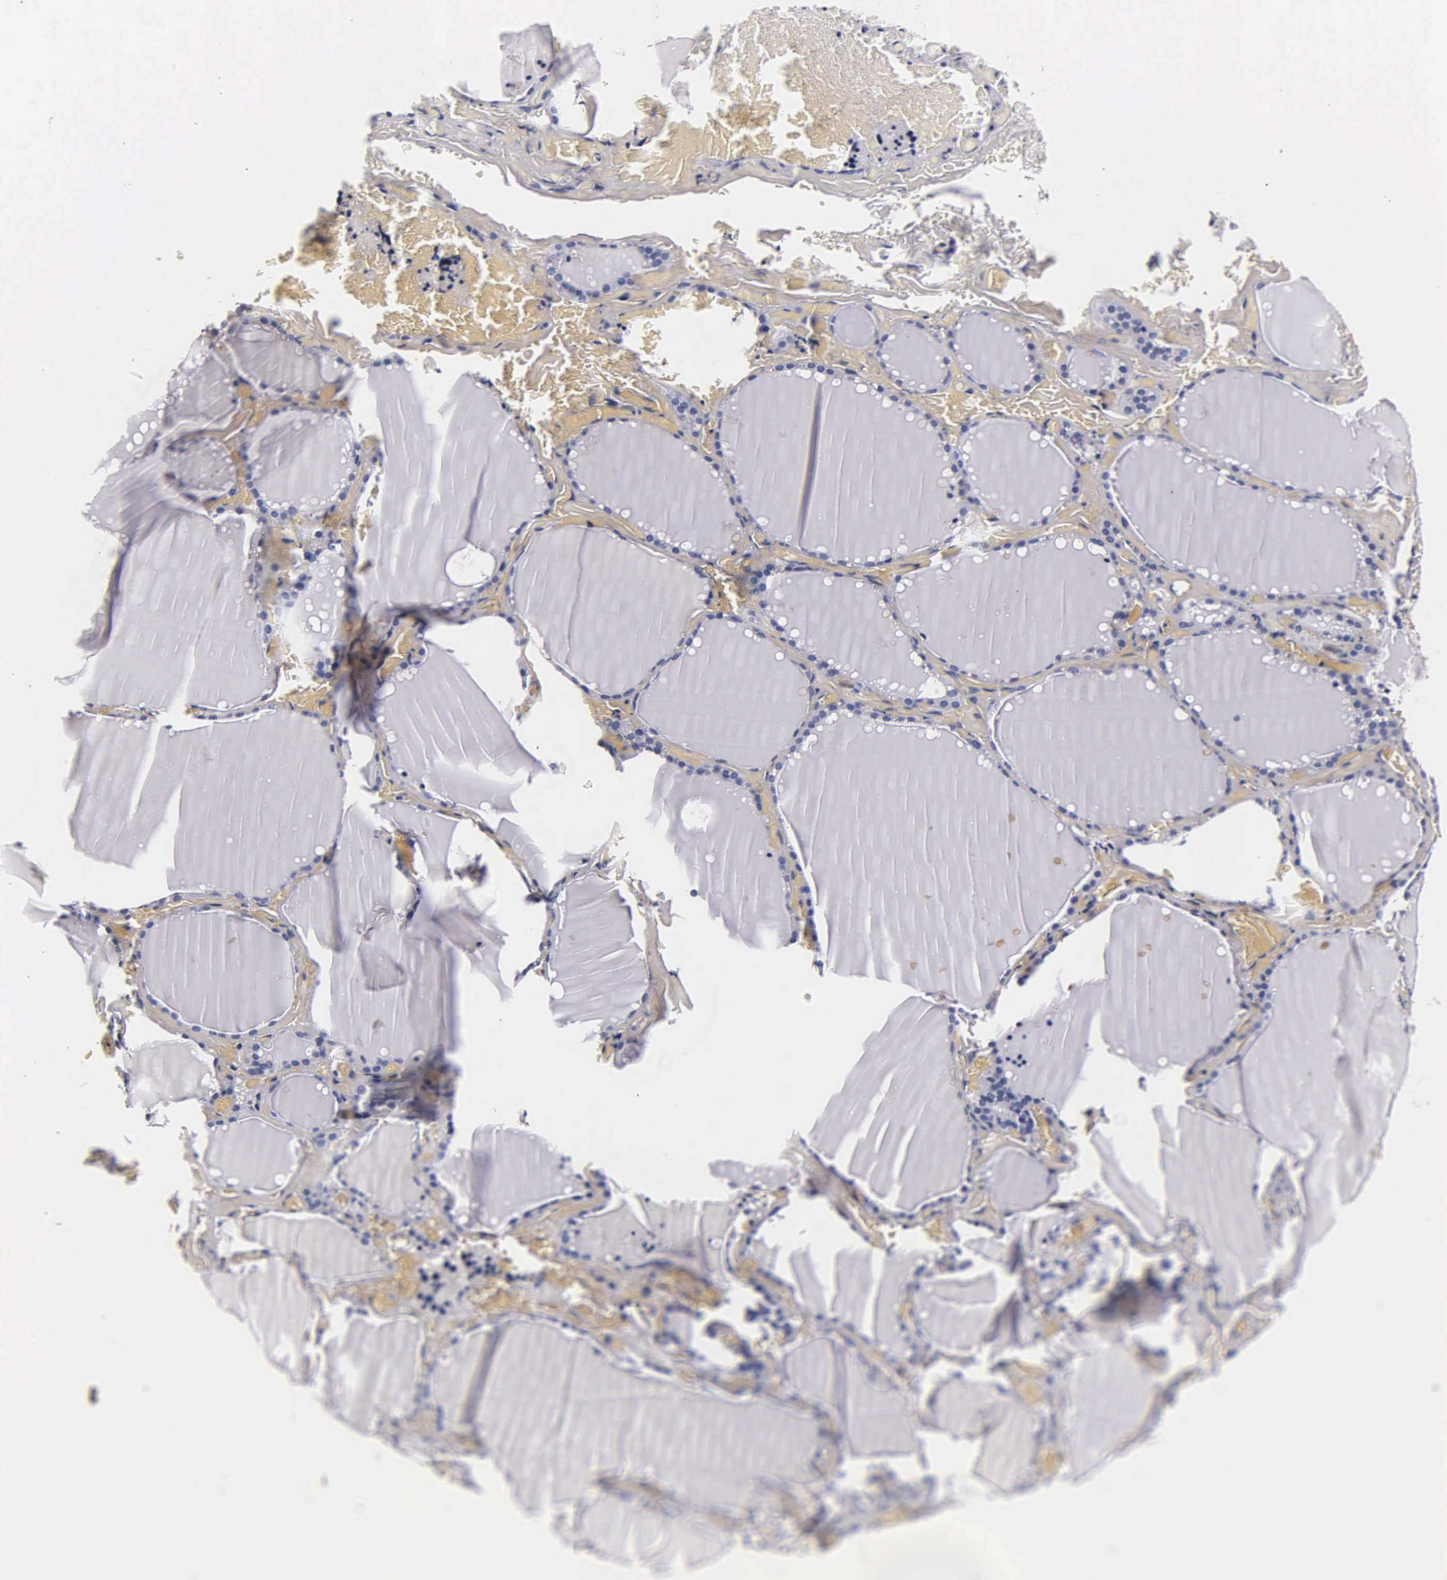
{"staining": {"intensity": "negative", "quantity": "none", "location": "none"}, "tissue": "thyroid gland", "cell_type": "Glandular cells", "image_type": "normal", "snomed": [{"axis": "morphology", "description": "Normal tissue, NOS"}, {"axis": "topography", "description": "Thyroid gland"}], "caption": "DAB immunohistochemical staining of unremarkable thyroid gland shows no significant staining in glandular cells.", "gene": "MB", "patient": {"sex": "male", "age": 34}}